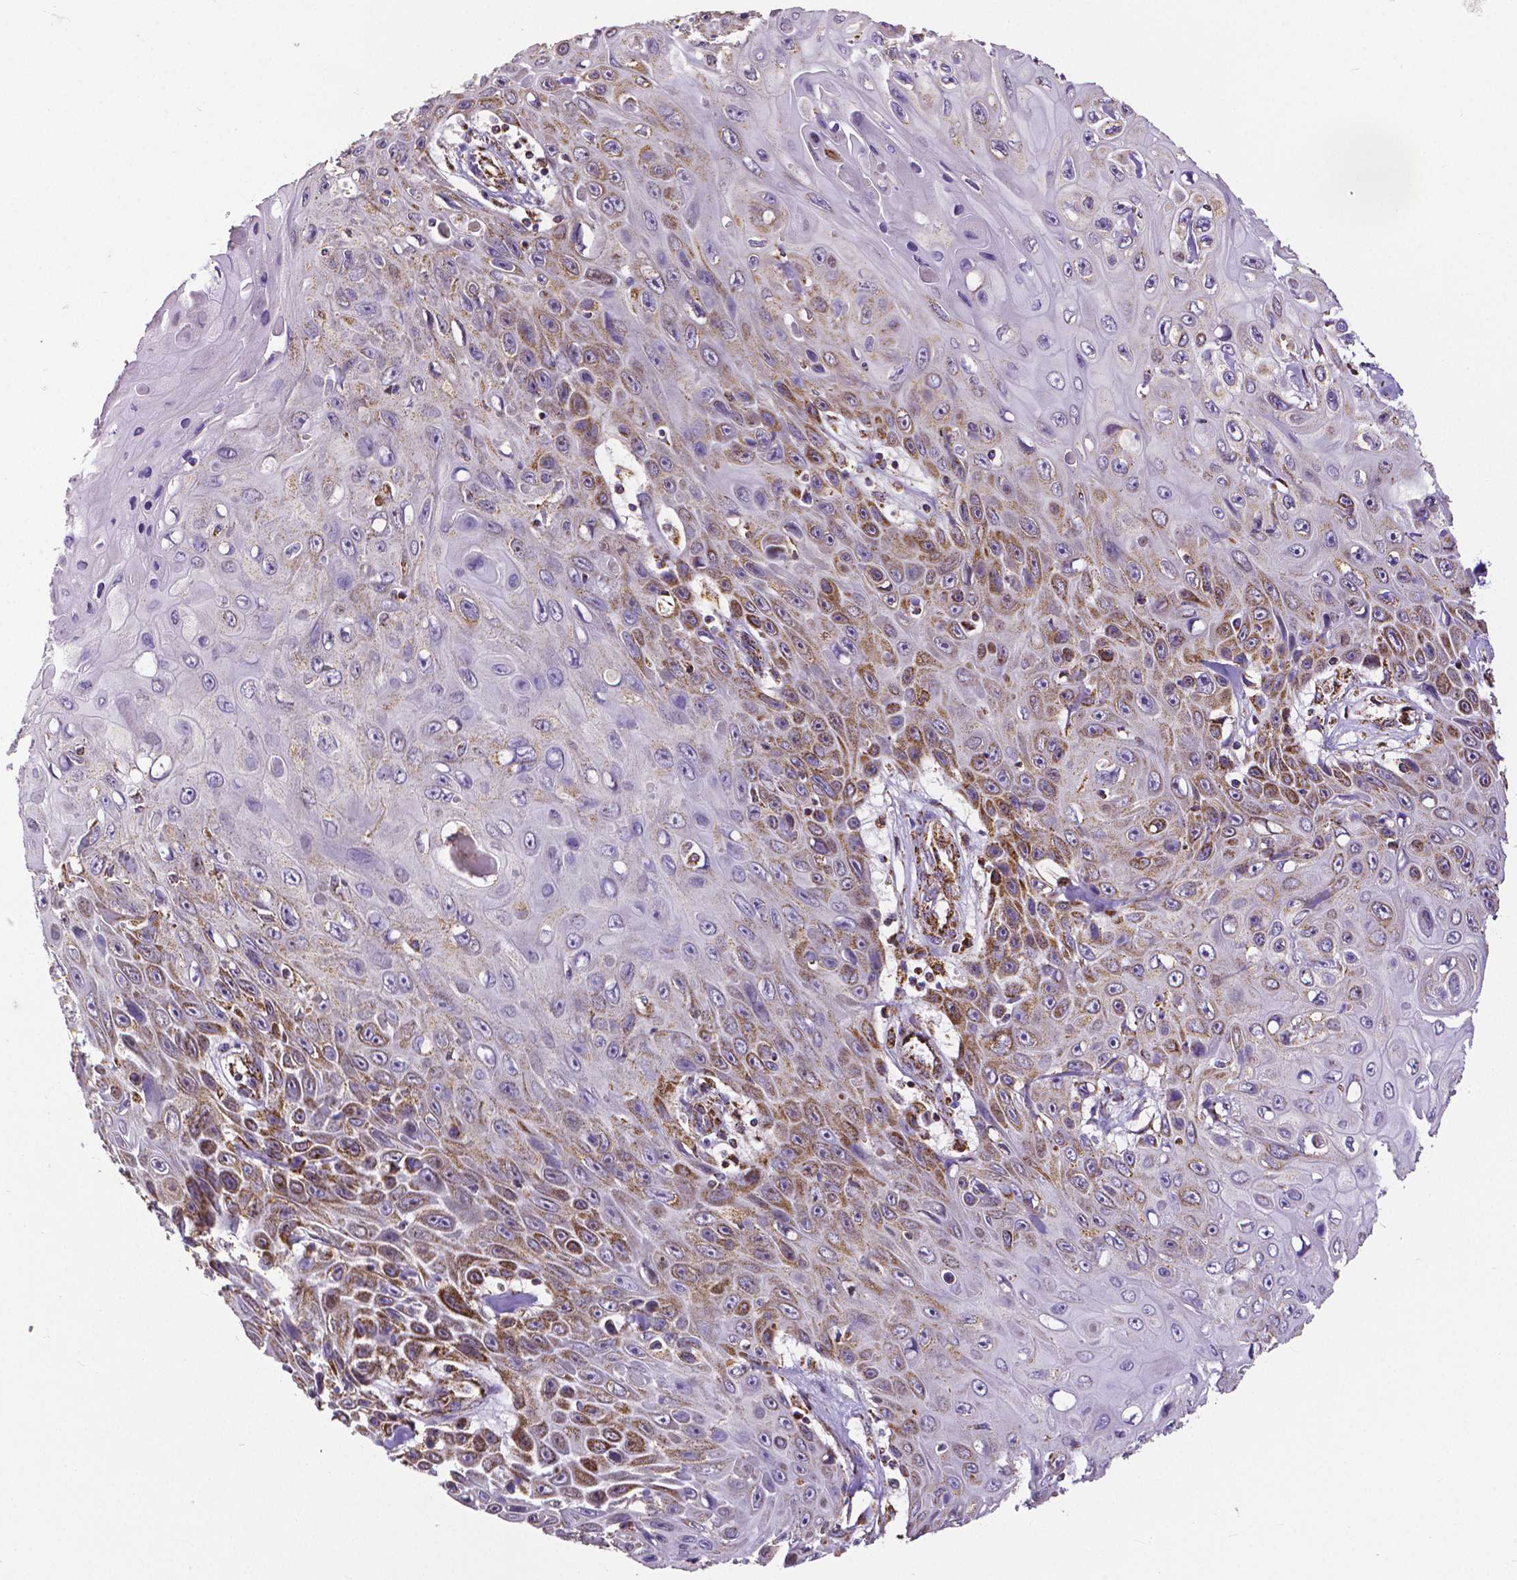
{"staining": {"intensity": "moderate", "quantity": ">75%", "location": "cytoplasmic/membranous"}, "tissue": "skin cancer", "cell_type": "Tumor cells", "image_type": "cancer", "snomed": [{"axis": "morphology", "description": "Squamous cell carcinoma, NOS"}, {"axis": "topography", "description": "Skin"}], "caption": "Approximately >75% of tumor cells in human skin cancer (squamous cell carcinoma) reveal moderate cytoplasmic/membranous protein positivity as visualized by brown immunohistochemical staining.", "gene": "MACC1", "patient": {"sex": "male", "age": 82}}